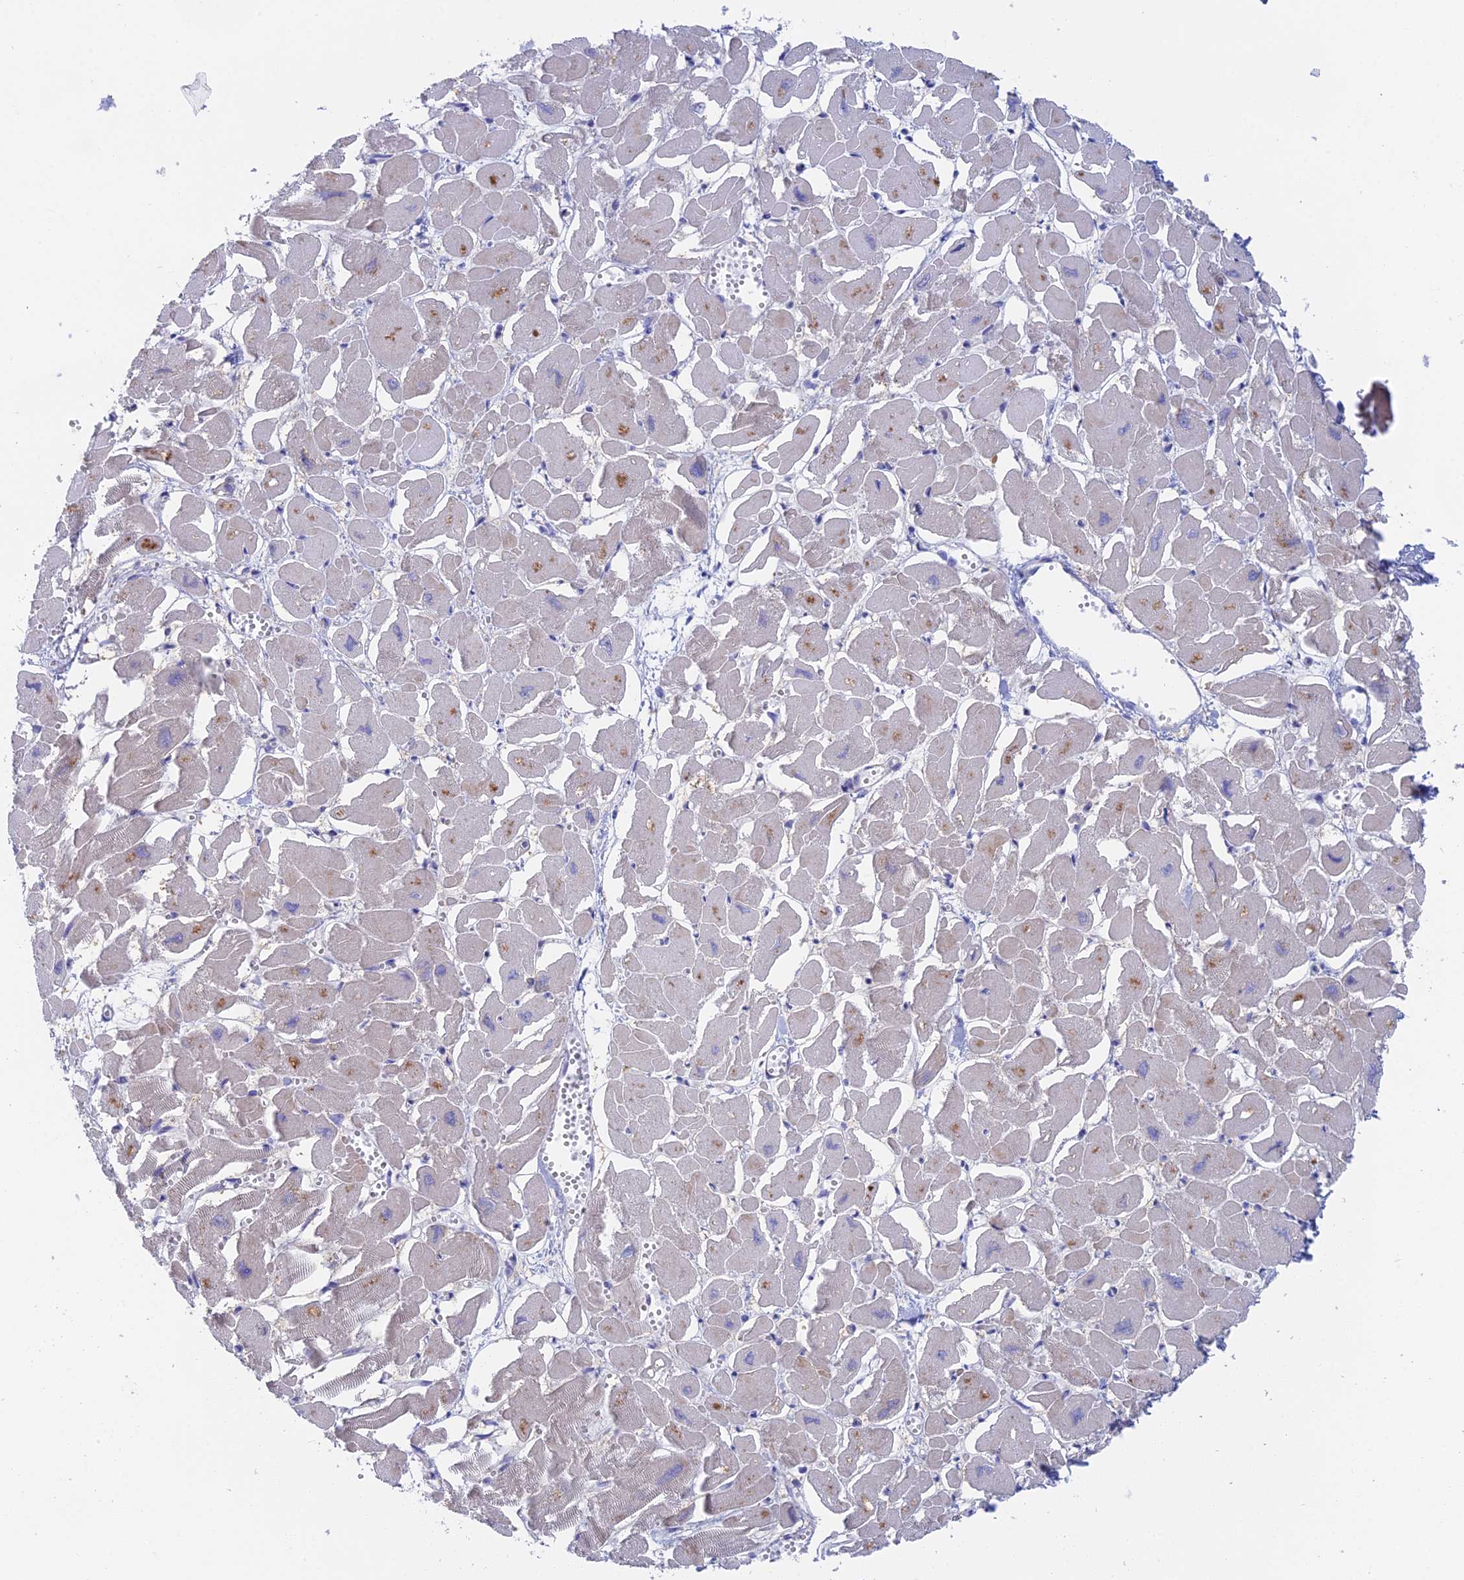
{"staining": {"intensity": "negative", "quantity": "none", "location": "none"}, "tissue": "heart muscle", "cell_type": "Cardiomyocytes", "image_type": "normal", "snomed": [{"axis": "morphology", "description": "Normal tissue, NOS"}, {"axis": "topography", "description": "Heart"}], "caption": "High magnification brightfield microscopy of unremarkable heart muscle stained with DAB (brown) and counterstained with hematoxylin (blue): cardiomyocytes show no significant staining. (Stains: DAB IHC with hematoxylin counter stain, Microscopy: brightfield microscopy at high magnification).", "gene": "GLB1L", "patient": {"sex": "male", "age": 54}}